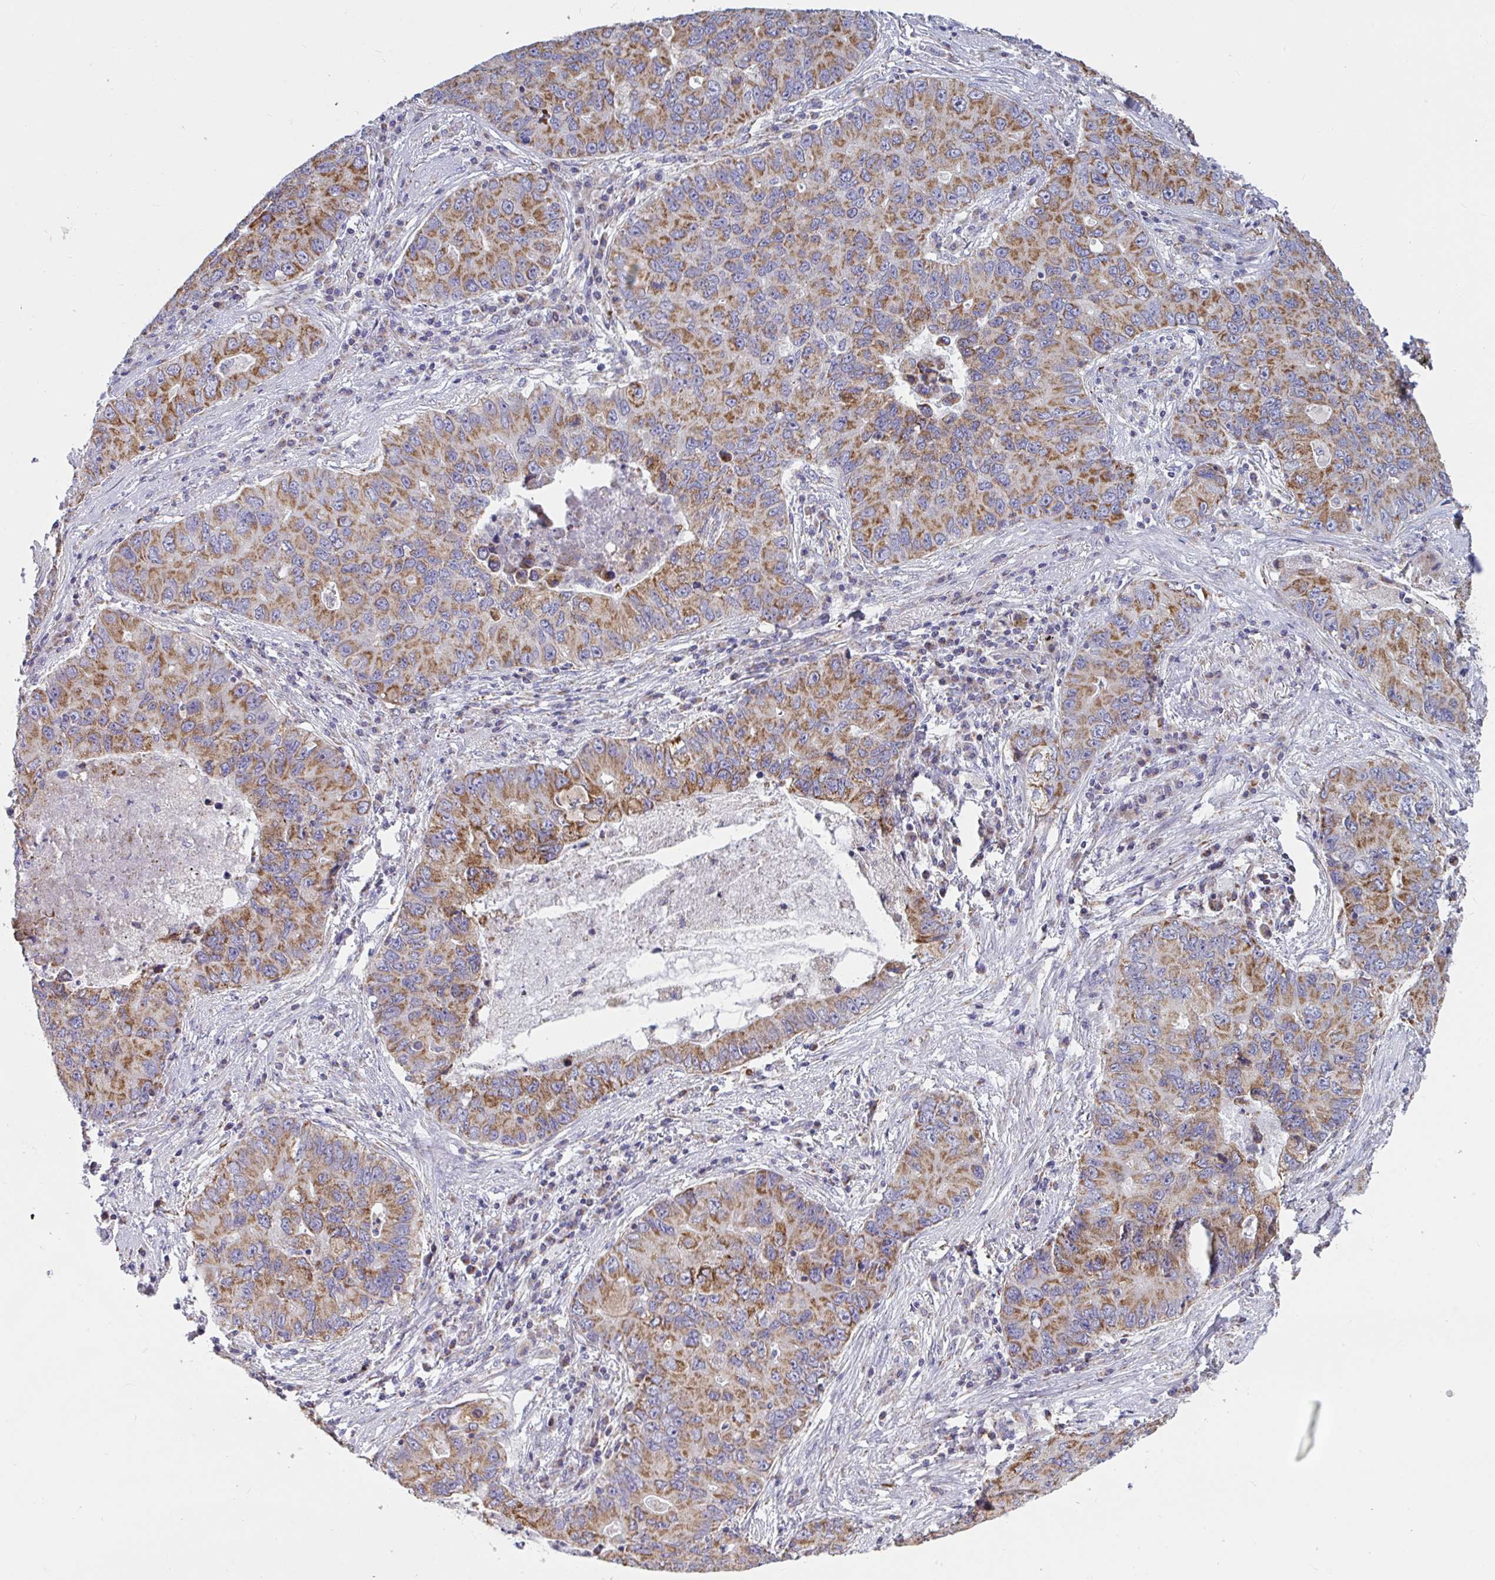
{"staining": {"intensity": "moderate", "quantity": ">75%", "location": "cytoplasmic/membranous"}, "tissue": "lung cancer", "cell_type": "Tumor cells", "image_type": "cancer", "snomed": [{"axis": "morphology", "description": "Adenocarcinoma, NOS"}, {"axis": "morphology", "description": "Adenocarcinoma, metastatic, NOS"}, {"axis": "topography", "description": "Lymph node"}, {"axis": "topography", "description": "Lung"}], "caption": "Adenocarcinoma (lung) tissue exhibits moderate cytoplasmic/membranous expression in about >75% of tumor cells, visualized by immunohistochemistry.", "gene": "FAHD1", "patient": {"sex": "female", "age": 54}}